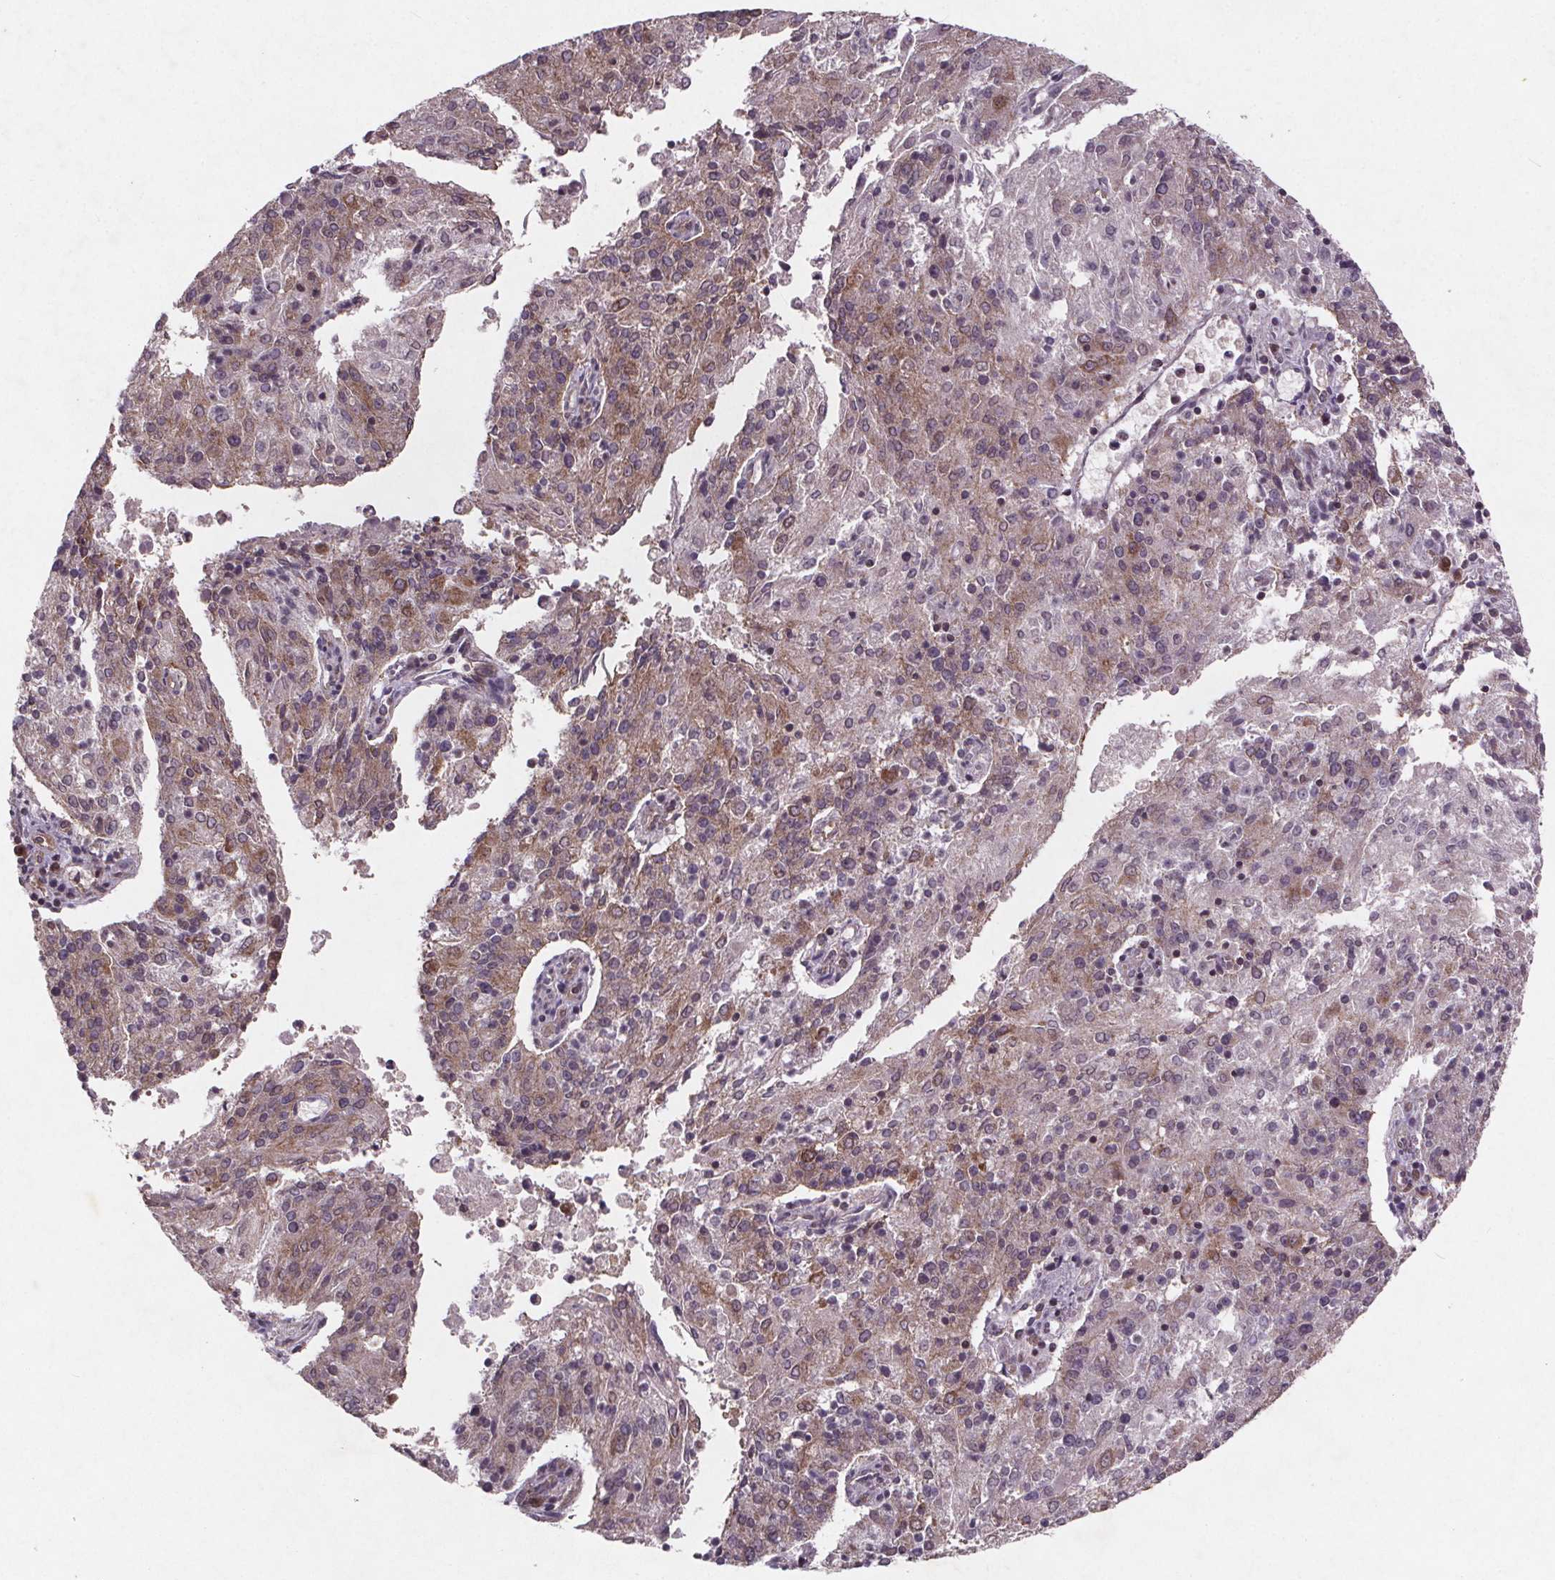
{"staining": {"intensity": "moderate", "quantity": "<25%", "location": "cytoplasmic/membranous"}, "tissue": "endometrial cancer", "cell_type": "Tumor cells", "image_type": "cancer", "snomed": [{"axis": "morphology", "description": "Adenocarcinoma, NOS"}, {"axis": "topography", "description": "Endometrium"}], "caption": "This is an image of IHC staining of adenocarcinoma (endometrial), which shows moderate positivity in the cytoplasmic/membranous of tumor cells.", "gene": "STRN3", "patient": {"sex": "female", "age": 82}}